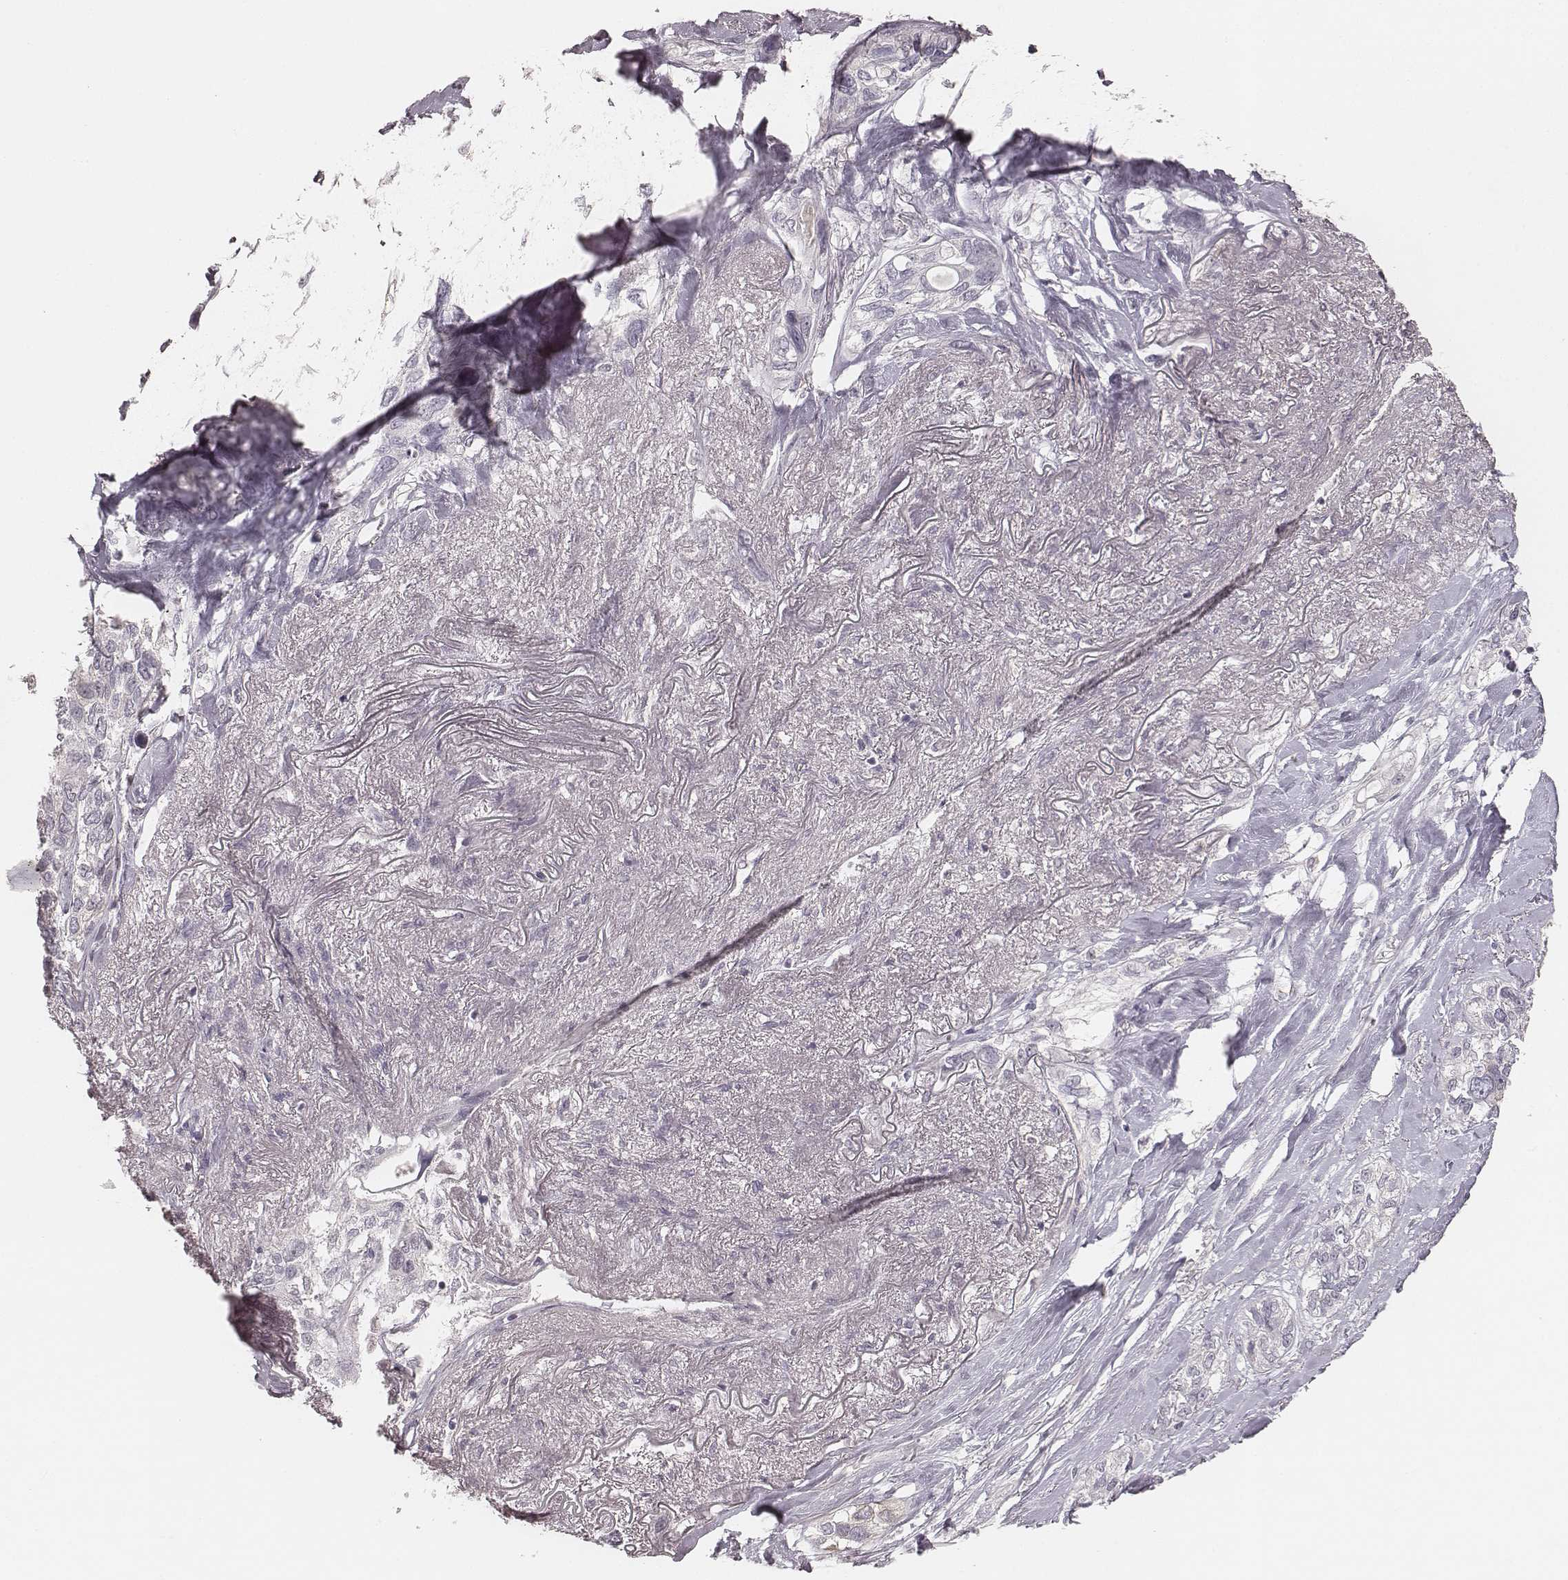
{"staining": {"intensity": "negative", "quantity": "none", "location": "none"}, "tissue": "lung cancer", "cell_type": "Tumor cells", "image_type": "cancer", "snomed": [{"axis": "morphology", "description": "Squamous cell carcinoma, NOS"}, {"axis": "topography", "description": "Lung"}], "caption": "Immunohistochemical staining of human lung cancer (squamous cell carcinoma) shows no significant positivity in tumor cells. The staining is performed using DAB (3,3'-diaminobenzidine) brown chromogen with nuclei counter-stained in using hematoxylin.", "gene": "MADCAM1", "patient": {"sex": "female", "age": 70}}